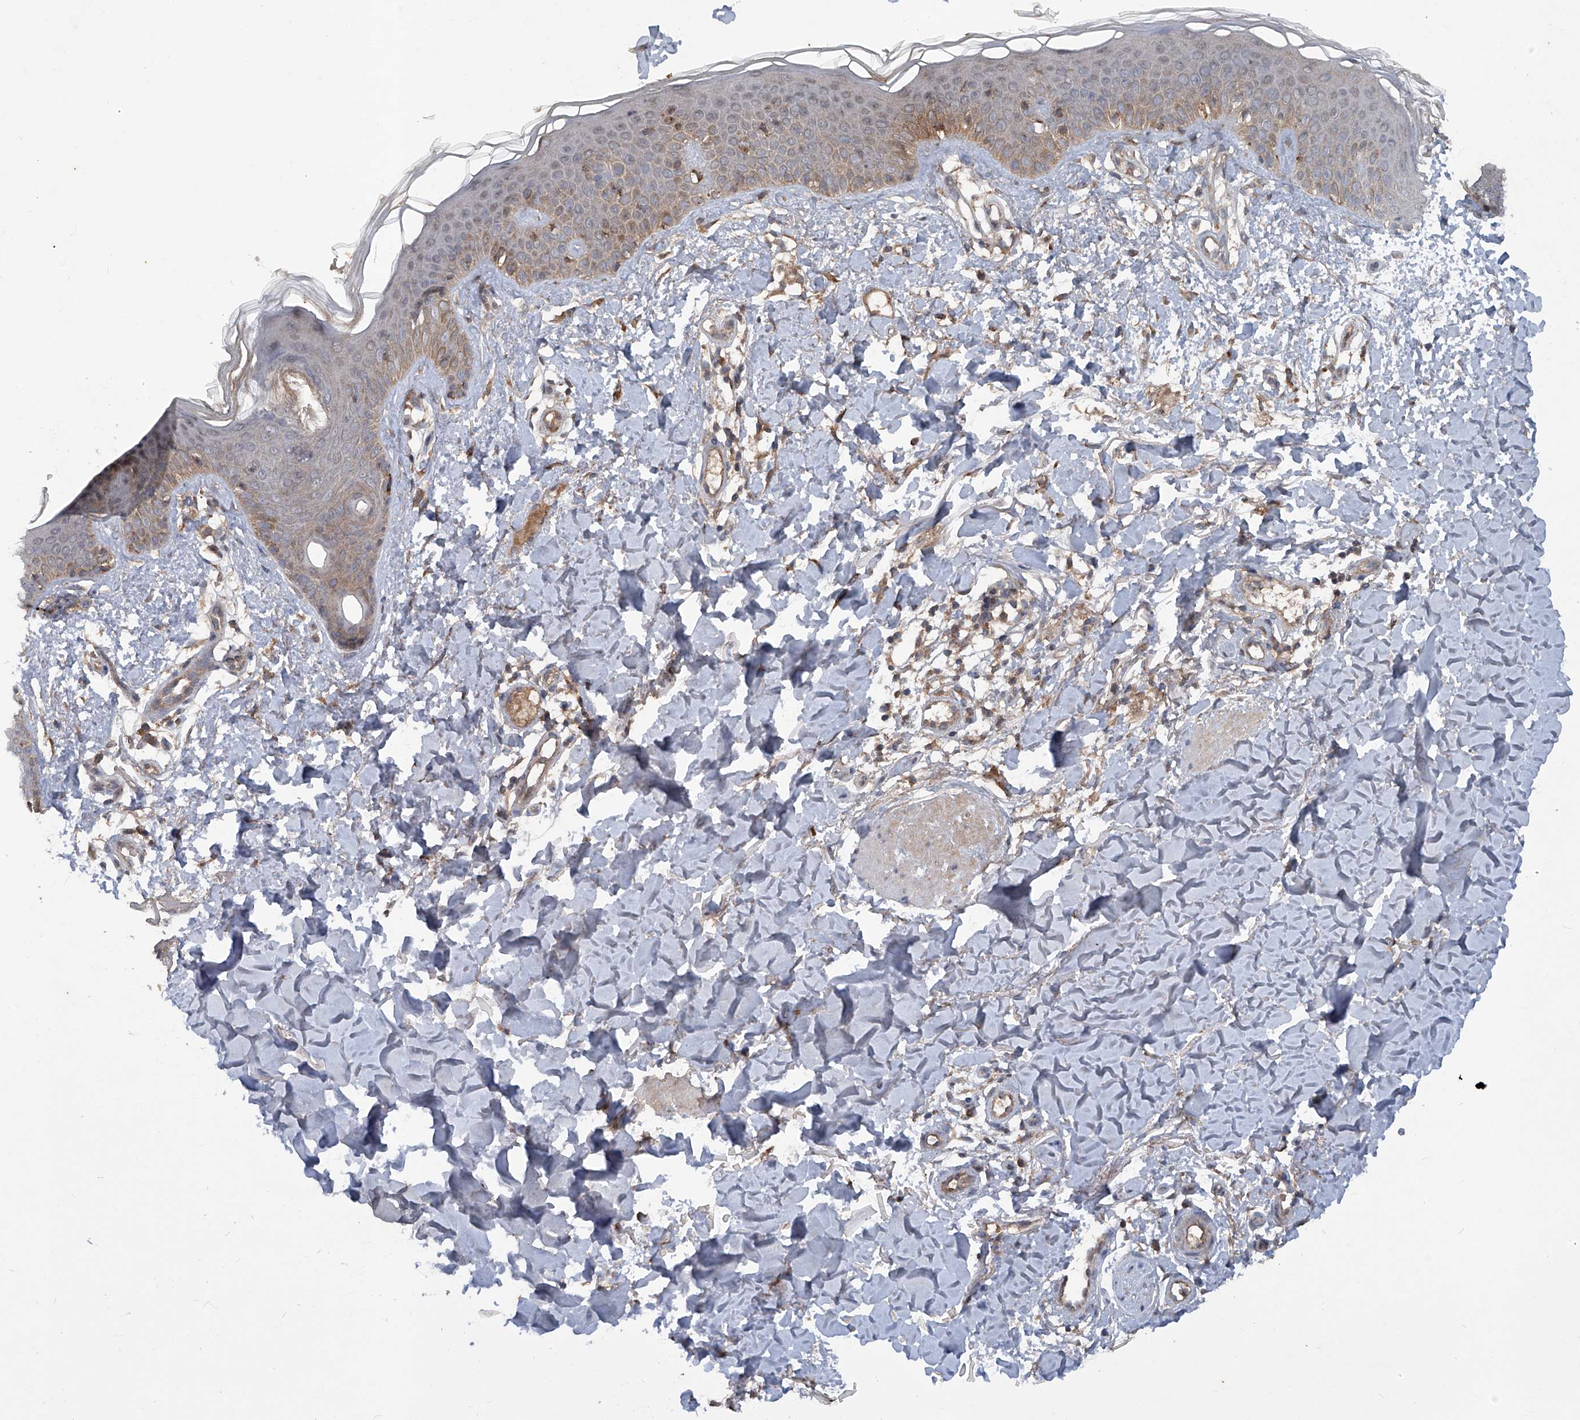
{"staining": {"intensity": "moderate", "quantity": ">75%", "location": "cytoplasmic/membranous"}, "tissue": "skin", "cell_type": "Fibroblasts", "image_type": "normal", "snomed": [{"axis": "morphology", "description": "Normal tissue, NOS"}, {"axis": "topography", "description": "Skin"}], "caption": "Moderate cytoplasmic/membranous positivity is appreciated in approximately >75% of fibroblasts in unremarkable skin. The staining was performed using DAB to visualize the protein expression in brown, while the nuclei were stained in blue with hematoxylin (Magnification: 20x).", "gene": "SUMF2", "patient": {"sex": "male", "age": 37}}